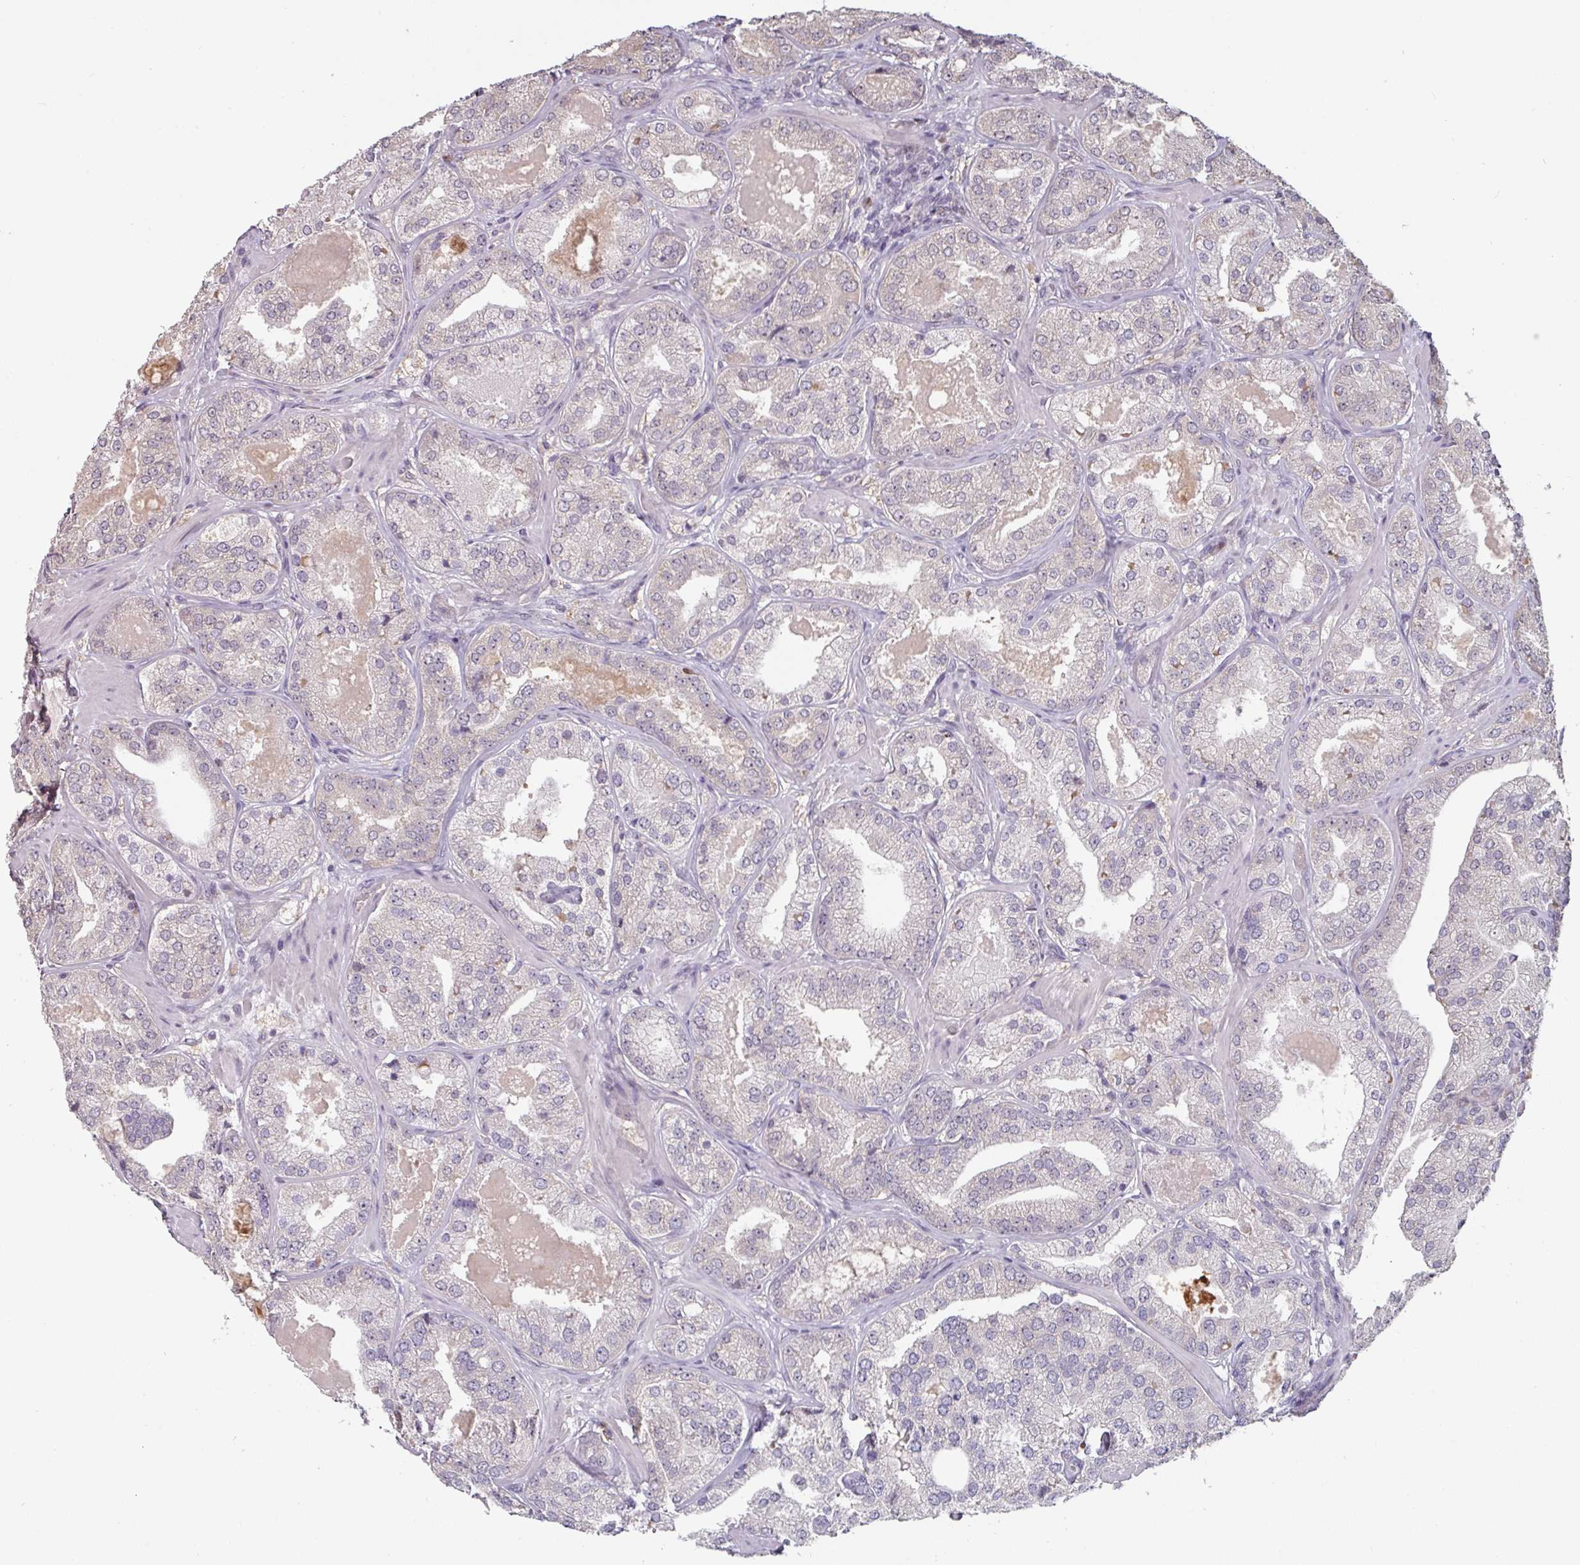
{"staining": {"intensity": "negative", "quantity": "none", "location": "none"}, "tissue": "prostate cancer", "cell_type": "Tumor cells", "image_type": "cancer", "snomed": [{"axis": "morphology", "description": "Adenocarcinoma, High grade"}, {"axis": "topography", "description": "Prostate"}], "caption": "IHC of high-grade adenocarcinoma (prostate) reveals no staining in tumor cells. (IHC, brightfield microscopy, high magnification).", "gene": "ZBTB6", "patient": {"sex": "male", "age": 63}}